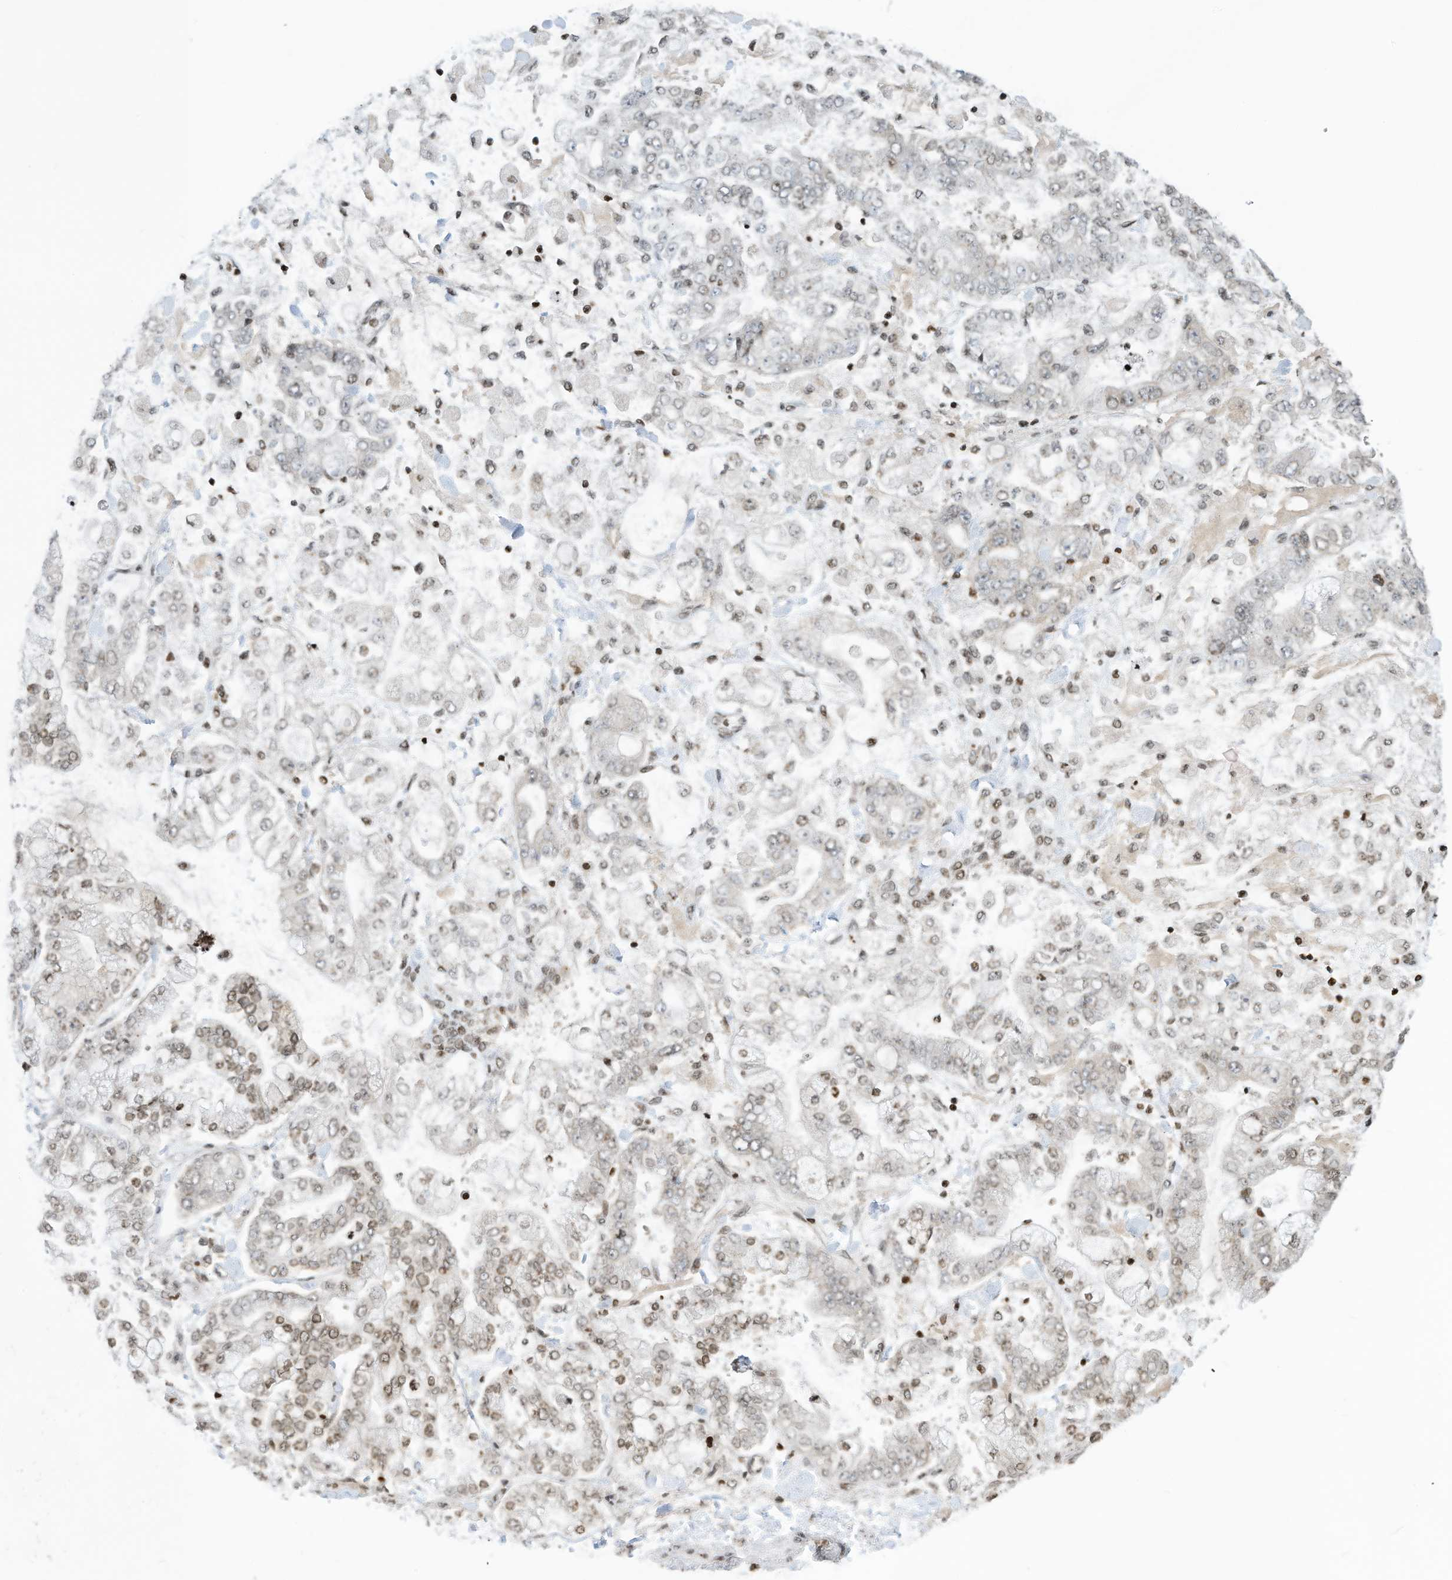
{"staining": {"intensity": "moderate", "quantity": "<25%", "location": "nuclear"}, "tissue": "stomach cancer", "cell_type": "Tumor cells", "image_type": "cancer", "snomed": [{"axis": "morphology", "description": "Normal tissue, NOS"}, {"axis": "morphology", "description": "Adenocarcinoma, NOS"}, {"axis": "topography", "description": "Stomach, upper"}, {"axis": "topography", "description": "Stomach"}], "caption": "Immunohistochemical staining of stomach adenocarcinoma demonstrates low levels of moderate nuclear staining in about <25% of tumor cells.", "gene": "ADI1", "patient": {"sex": "male", "age": 76}}